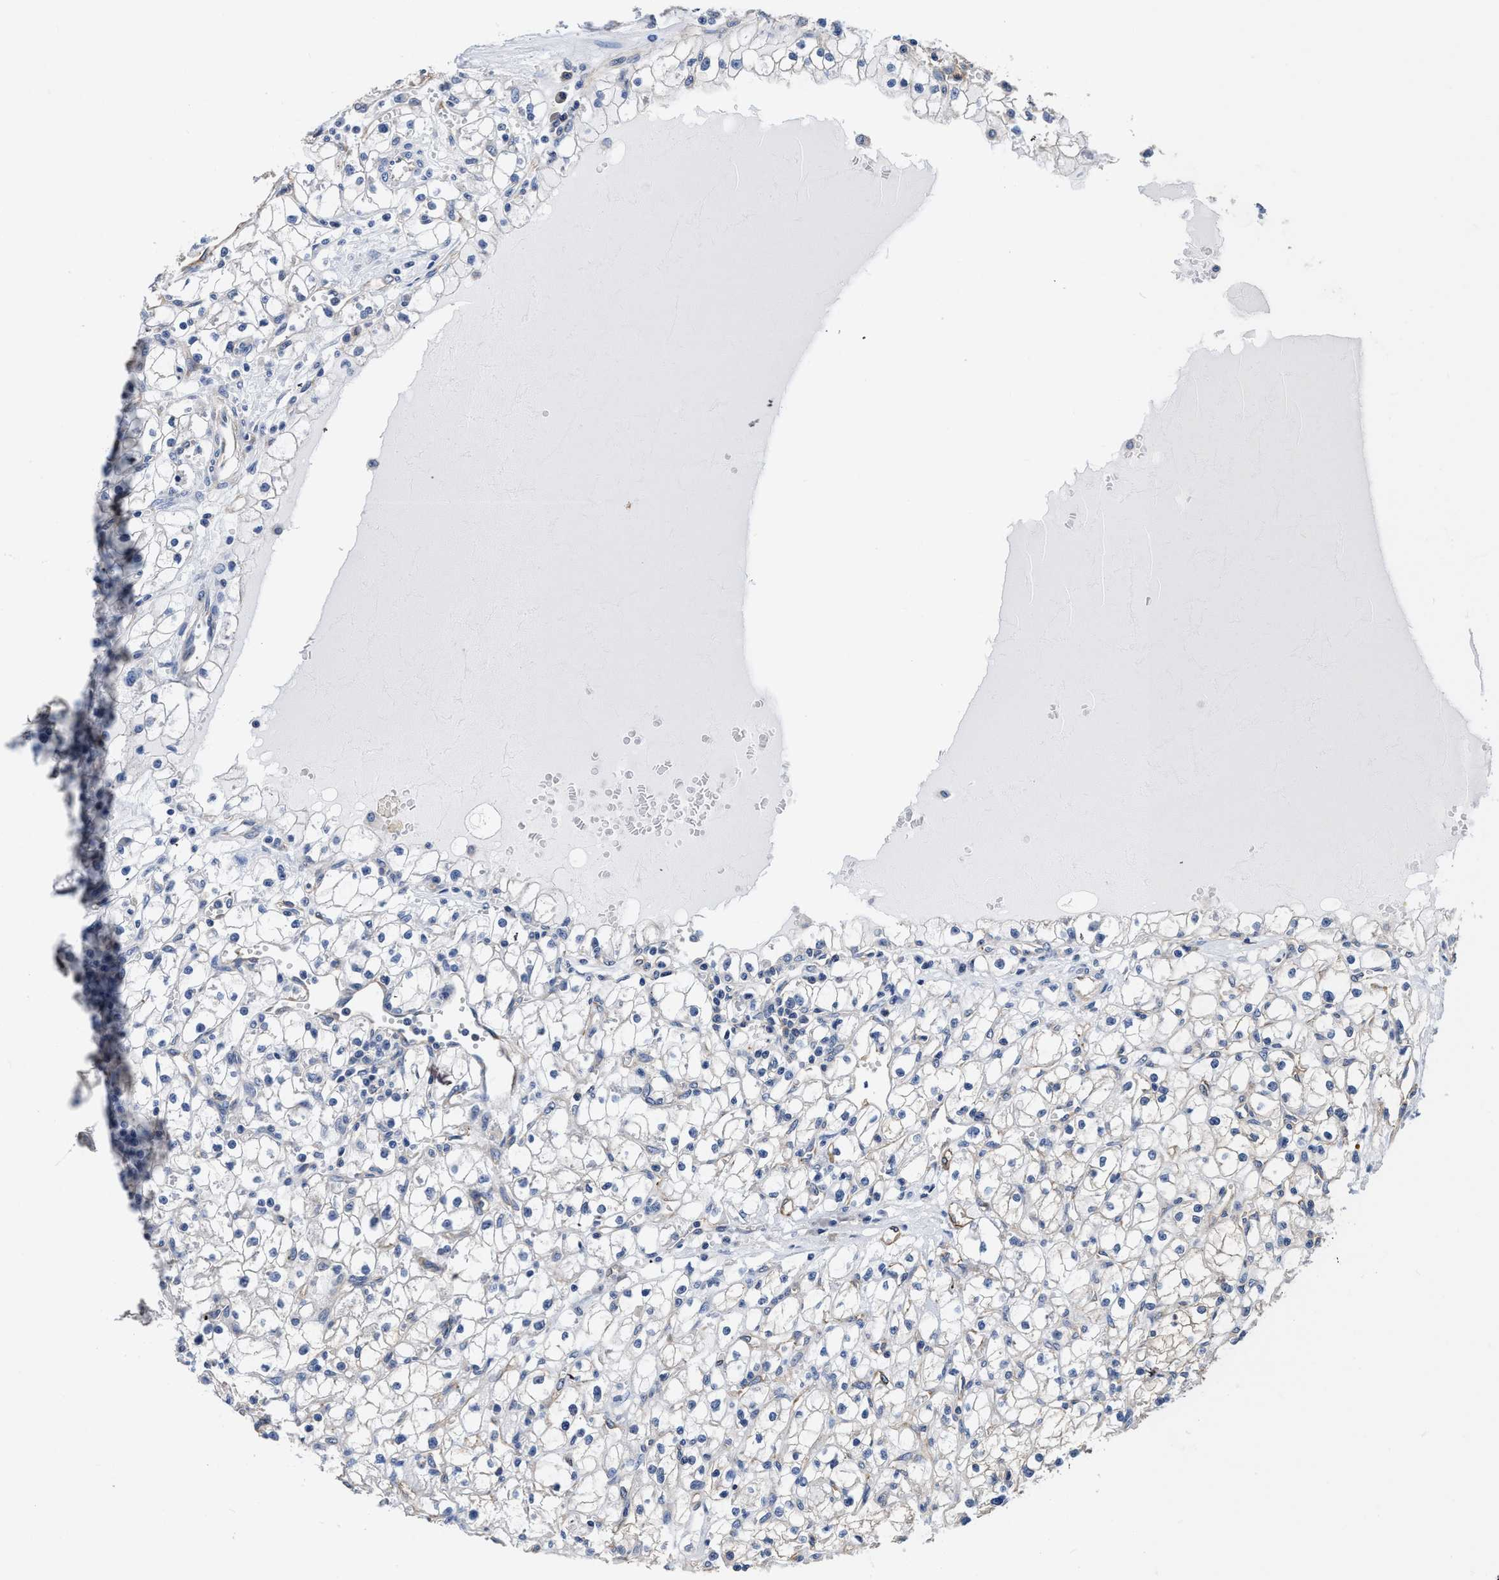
{"staining": {"intensity": "negative", "quantity": "none", "location": "none"}, "tissue": "renal cancer", "cell_type": "Tumor cells", "image_type": "cancer", "snomed": [{"axis": "morphology", "description": "Adenocarcinoma, NOS"}, {"axis": "topography", "description": "Kidney"}], "caption": "Immunohistochemistry (IHC) of renal adenocarcinoma reveals no expression in tumor cells. (Stains: DAB (3,3'-diaminobenzidine) immunohistochemistry (IHC) with hematoxylin counter stain, Microscopy: brightfield microscopy at high magnification).", "gene": "C22orf42", "patient": {"sex": "male", "age": 56}}